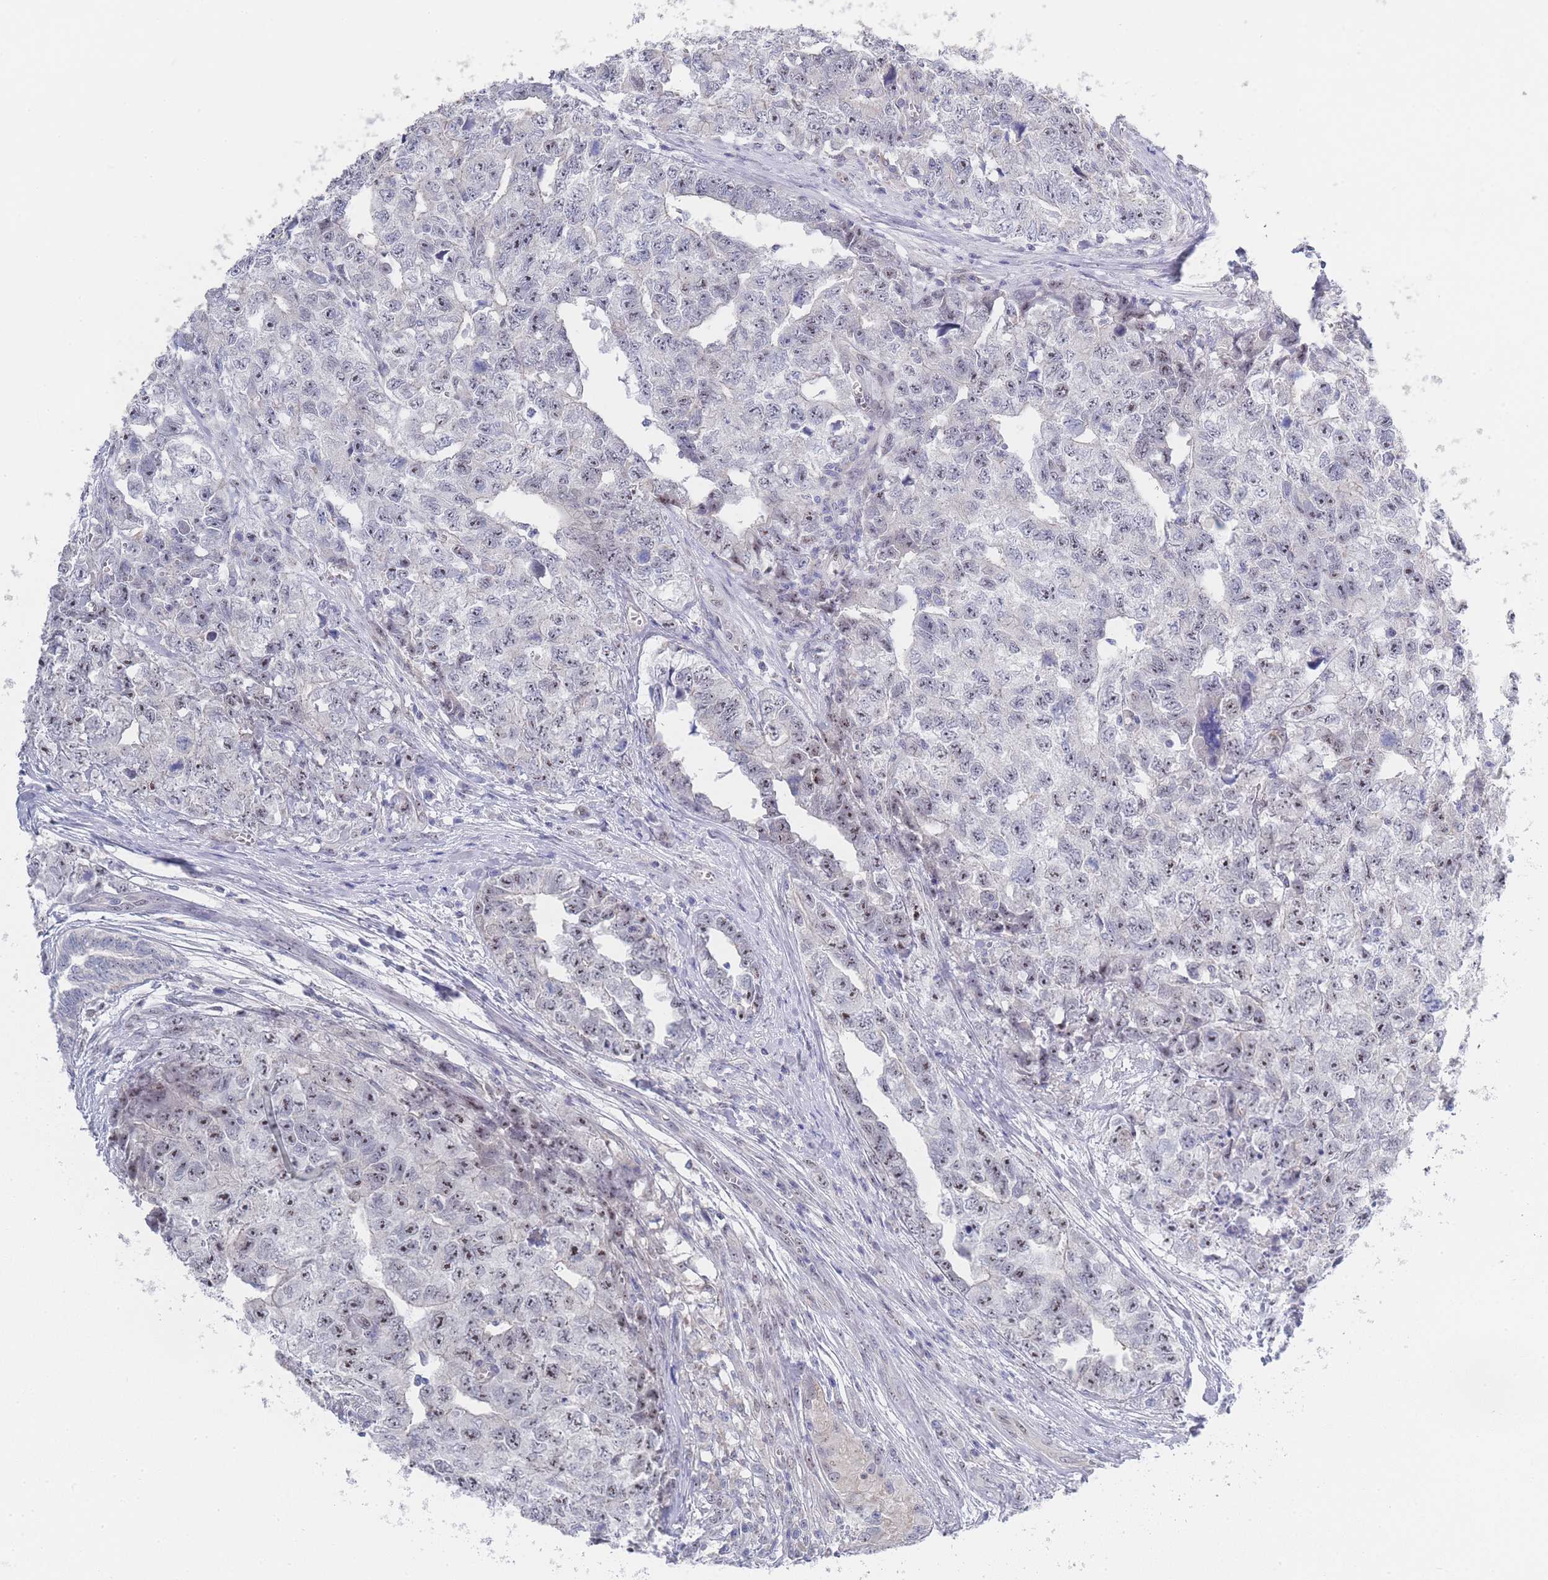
{"staining": {"intensity": "moderate", "quantity": "25%-75%", "location": "nuclear"}, "tissue": "testis cancer", "cell_type": "Tumor cells", "image_type": "cancer", "snomed": [{"axis": "morphology", "description": "Carcinoma, Embryonal, NOS"}, {"axis": "topography", "description": "Testis"}], "caption": "Brown immunohistochemical staining in embryonal carcinoma (testis) exhibits moderate nuclear positivity in about 25%-75% of tumor cells. (IHC, brightfield microscopy, high magnification).", "gene": "ZNF142", "patient": {"sex": "male", "age": 31}}